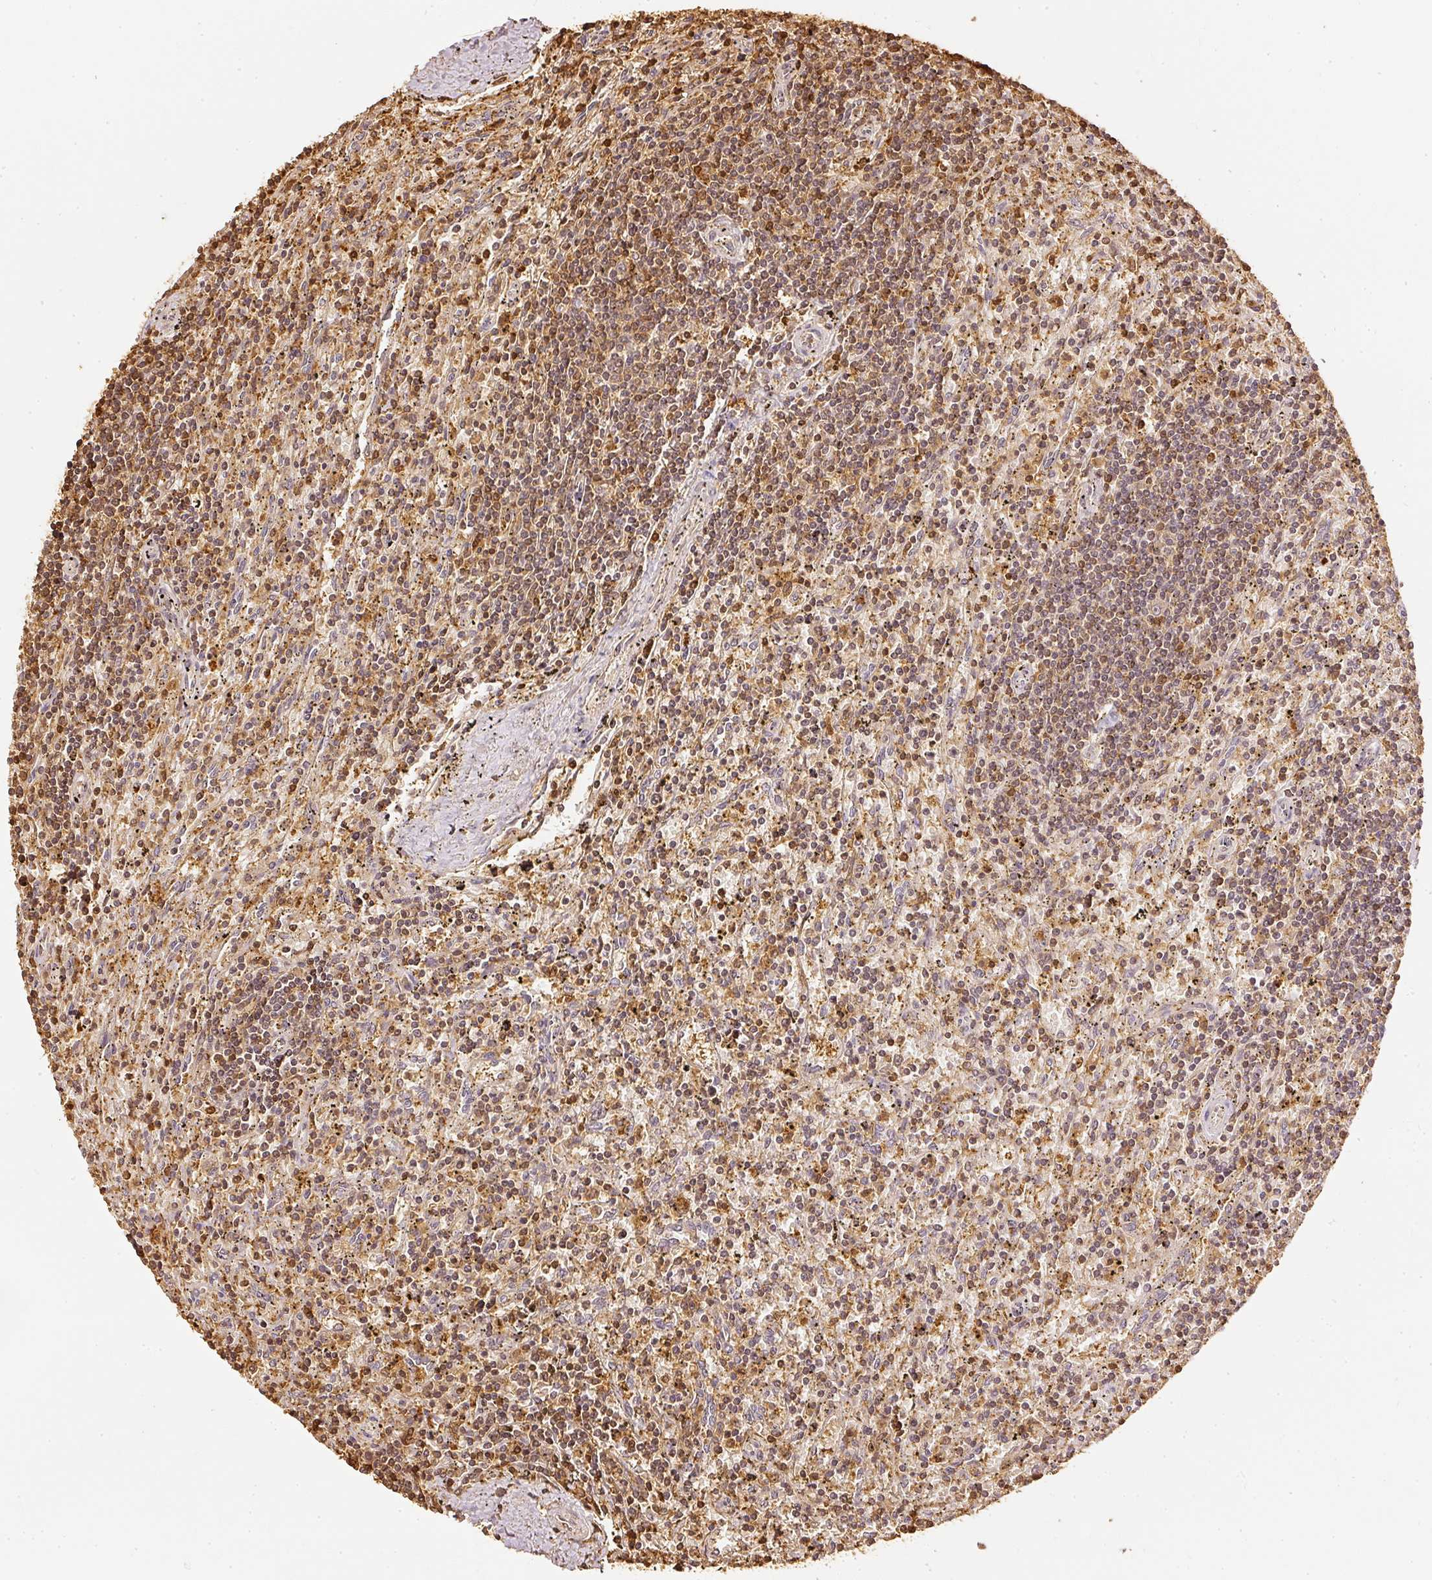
{"staining": {"intensity": "moderate", "quantity": ">75%", "location": "cytoplasmic/membranous,nuclear"}, "tissue": "lymphoma", "cell_type": "Tumor cells", "image_type": "cancer", "snomed": [{"axis": "morphology", "description": "Malignant lymphoma, non-Hodgkin's type, Low grade"}, {"axis": "topography", "description": "Spleen"}], "caption": "Tumor cells exhibit moderate cytoplasmic/membranous and nuclear positivity in about >75% of cells in lymphoma. (DAB (3,3'-diaminobenzidine) IHC with brightfield microscopy, high magnification).", "gene": "PFN1", "patient": {"sex": "male", "age": 76}}